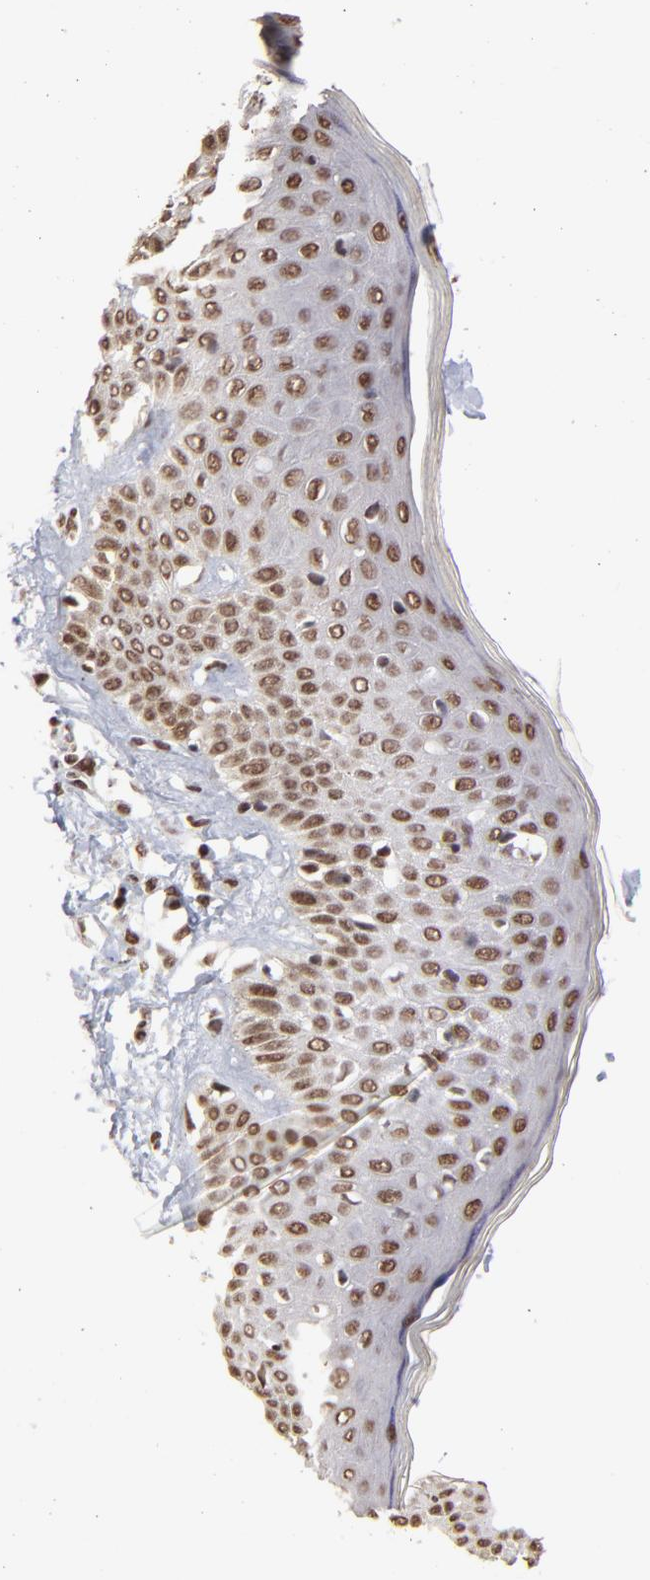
{"staining": {"intensity": "strong", "quantity": ">75%", "location": "nuclear"}, "tissue": "skin cancer", "cell_type": "Tumor cells", "image_type": "cancer", "snomed": [{"axis": "morphology", "description": "Squamous cell carcinoma, NOS"}, {"axis": "topography", "description": "Skin"}], "caption": "IHC histopathology image of neoplastic tissue: squamous cell carcinoma (skin) stained using immunohistochemistry demonstrates high levels of strong protein expression localized specifically in the nuclear of tumor cells, appearing as a nuclear brown color.", "gene": "ZNF3", "patient": {"sex": "female", "age": 59}}